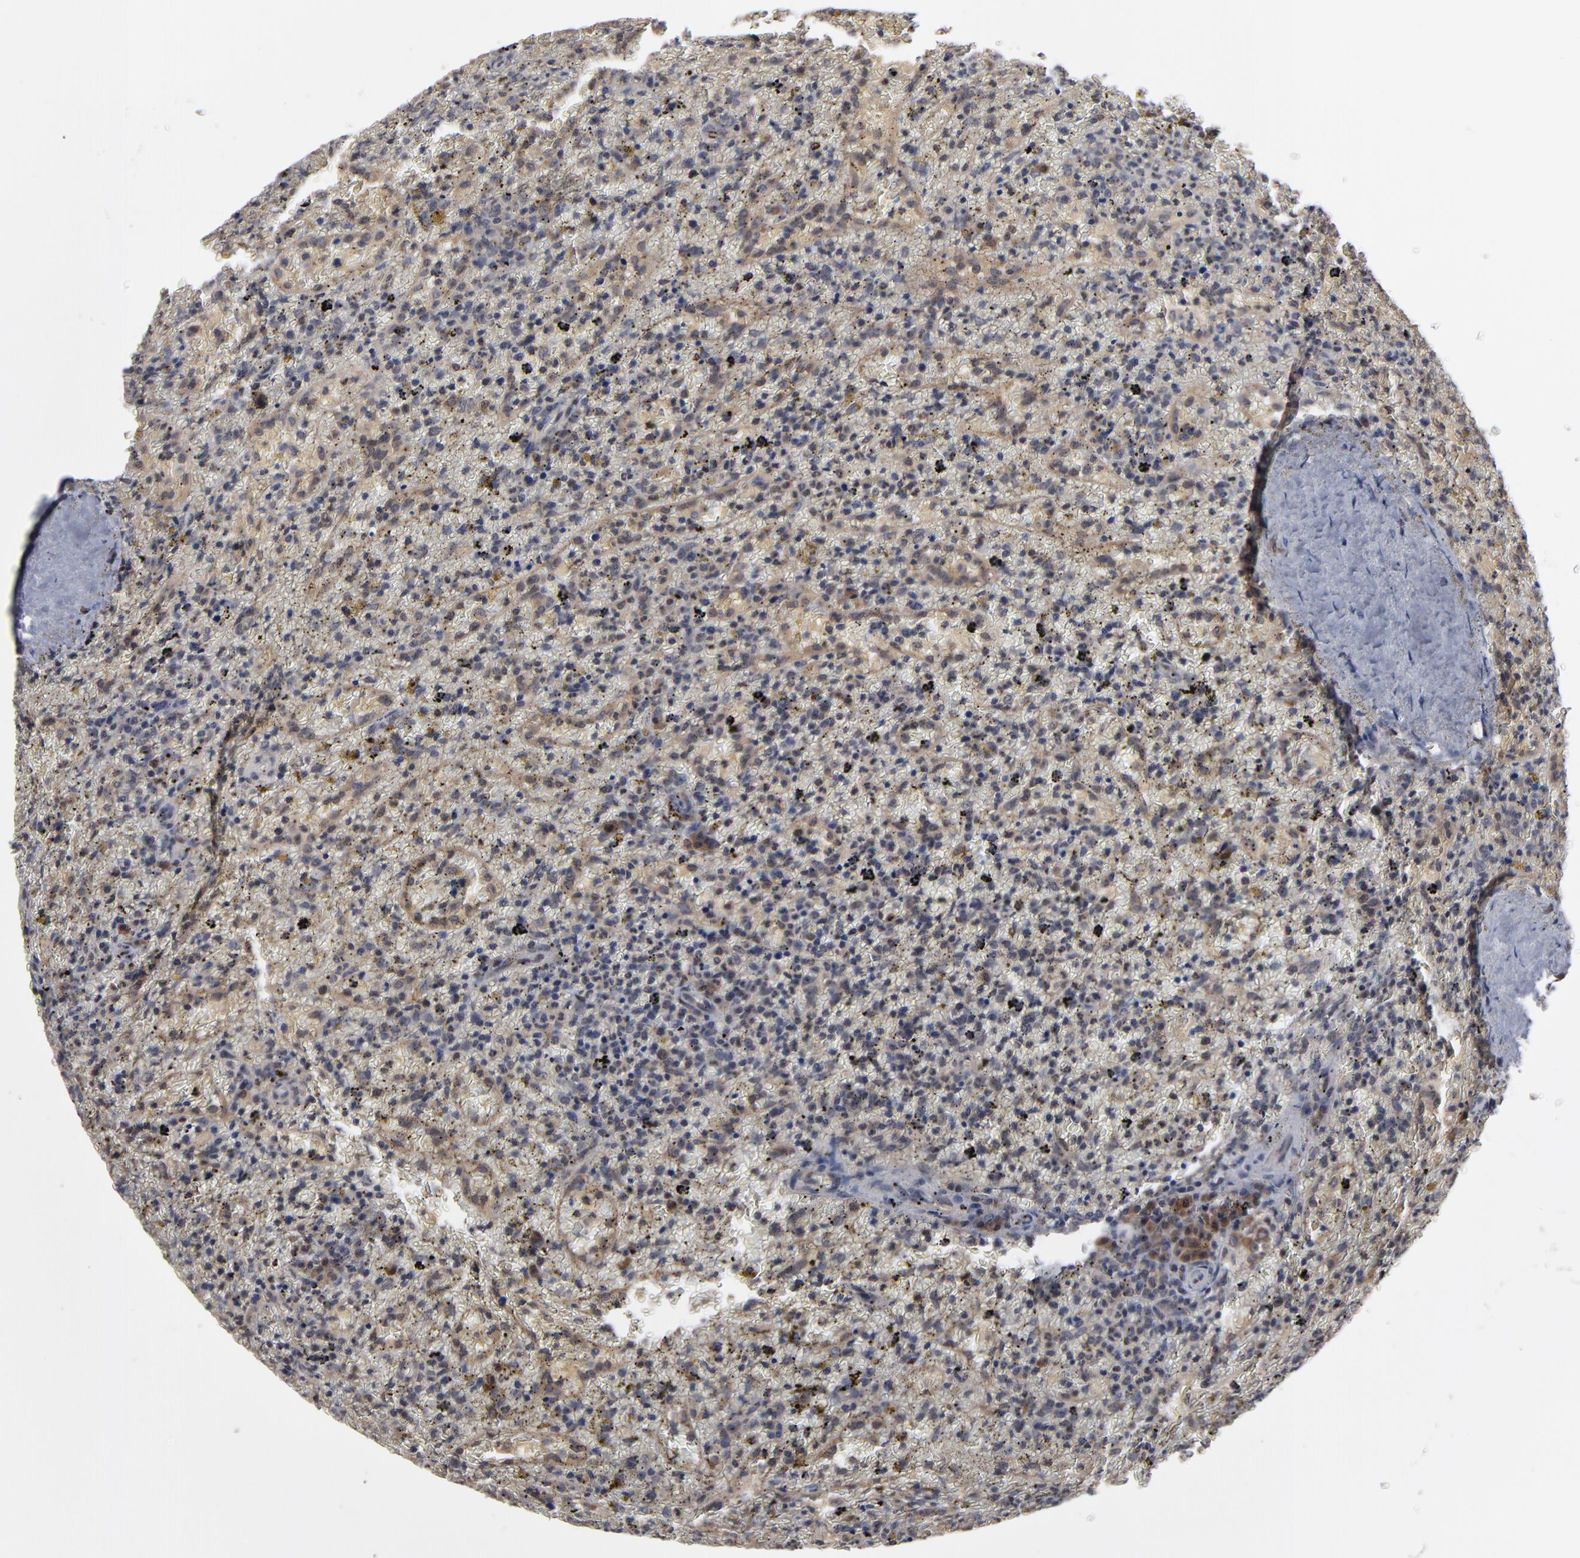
{"staining": {"intensity": "moderate", "quantity": ">75%", "location": "cytoplasmic/membranous"}, "tissue": "lymphoma", "cell_type": "Tumor cells", "image_type": "cancer", "snomed": [{"axis": "morphology", "description": "Malignant lymphoma, non-Hodgkin's type, High grade"}, {"axis": "topography", "description": "Spleen"}, {"axis": "topography", "description": "Lymph node"}], "caption": "Protein expression analysis of lymphoma demonstrates moderate cytoplasmic/membranous staining in about >75% of tumor cells.", "gene": "ALG13", "patient": {"sex": "female", "age": 70}}